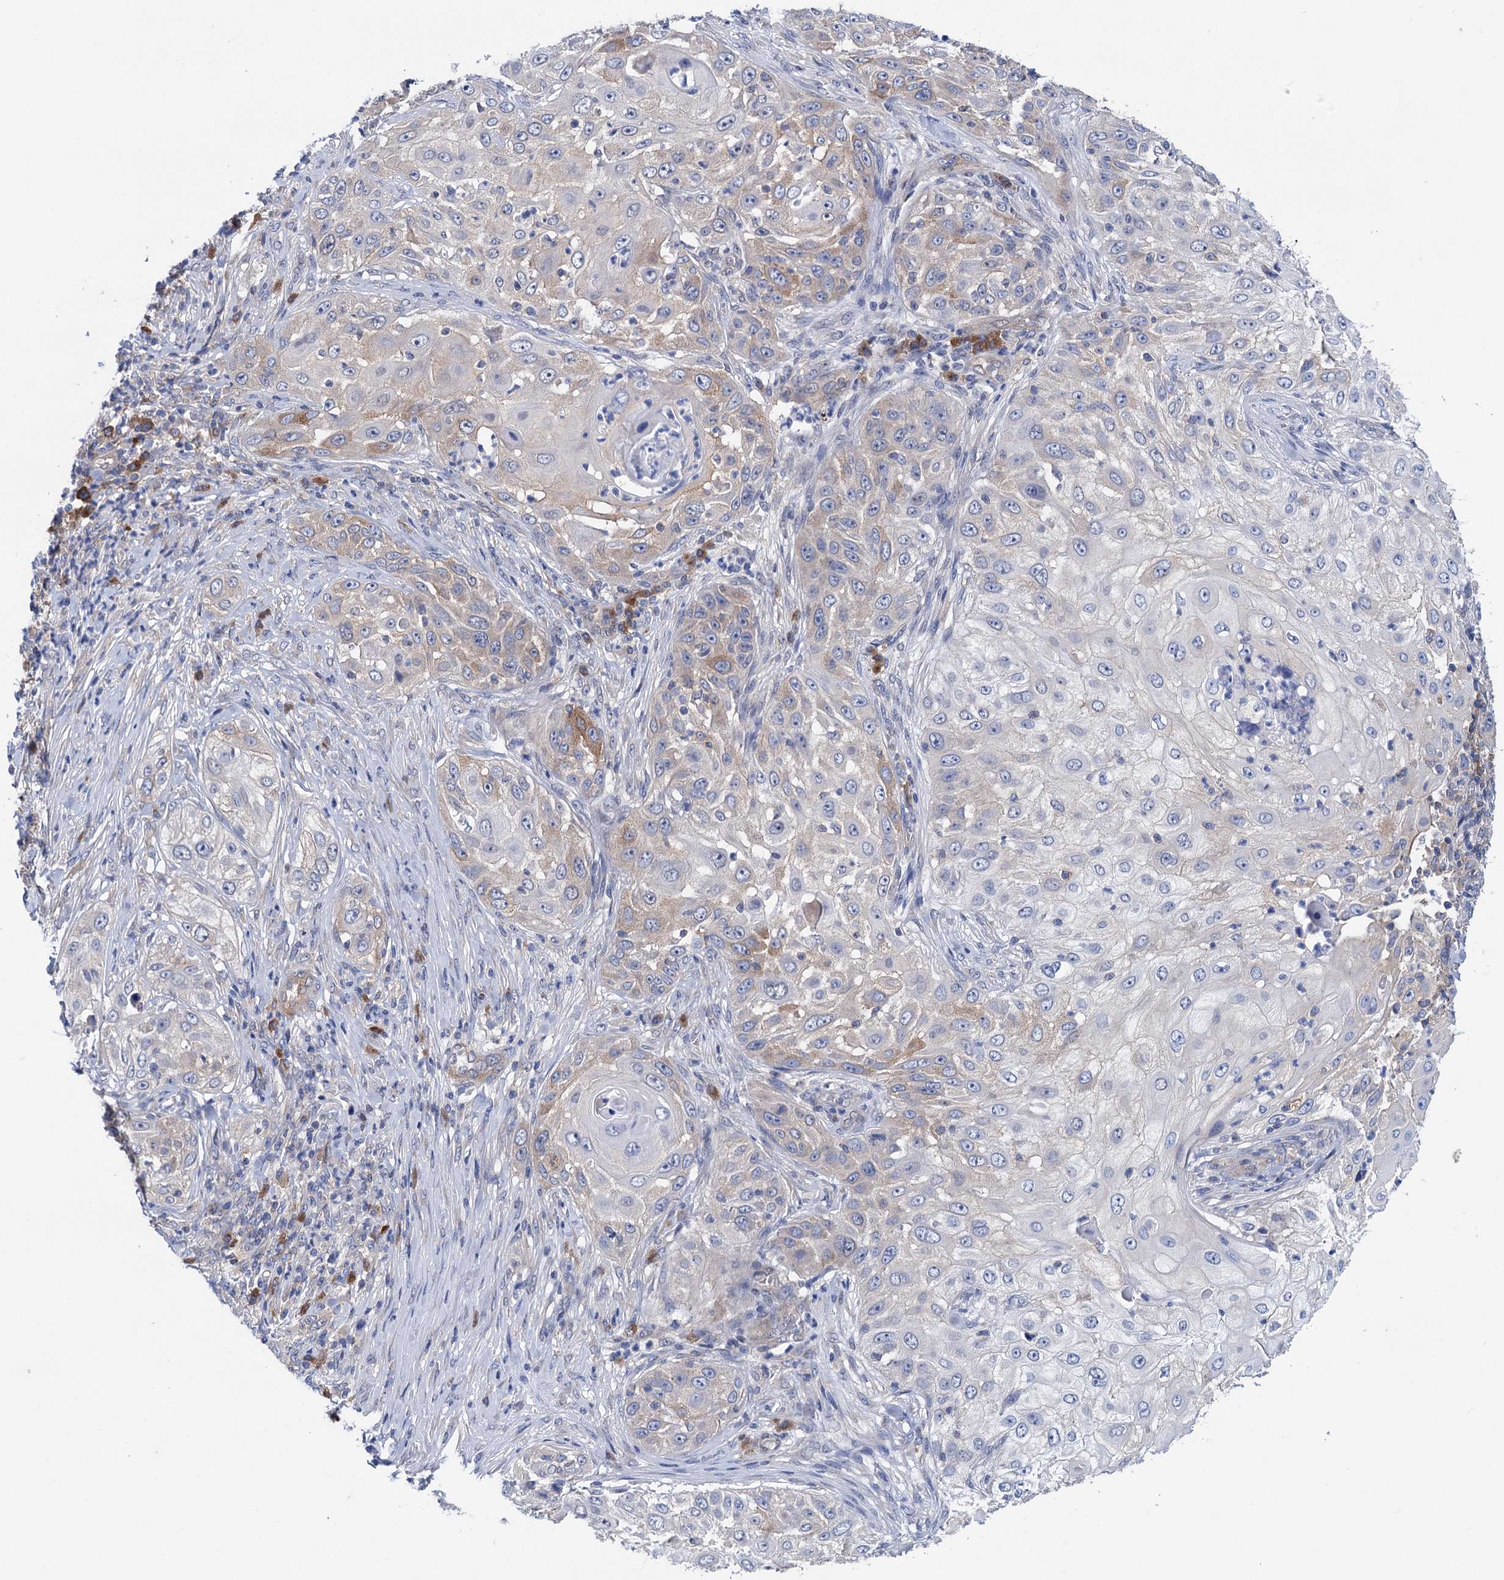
{"staining": {"intensity": "moderate", "quantity": "25%-75%", "location": "cytoplasmic/membranous"}, "tissue": "skin cancer", "cell_type": "Tumor cells", "image_type": "cancer", "snomed": [{"axis": "morphology", "description": "Squamous cell carcinoma, NOS"}, {"axis": "topography", "description": "Skin"}], "caption": "Protein analysis of skin squamous cell carcinoma tissue demonstrates moderate cytoplasmic/membranous staining in about 25%-75% of tumor cells.", "gene": "ZNRD2", "patient": {"sex": "female", "age": 44}}